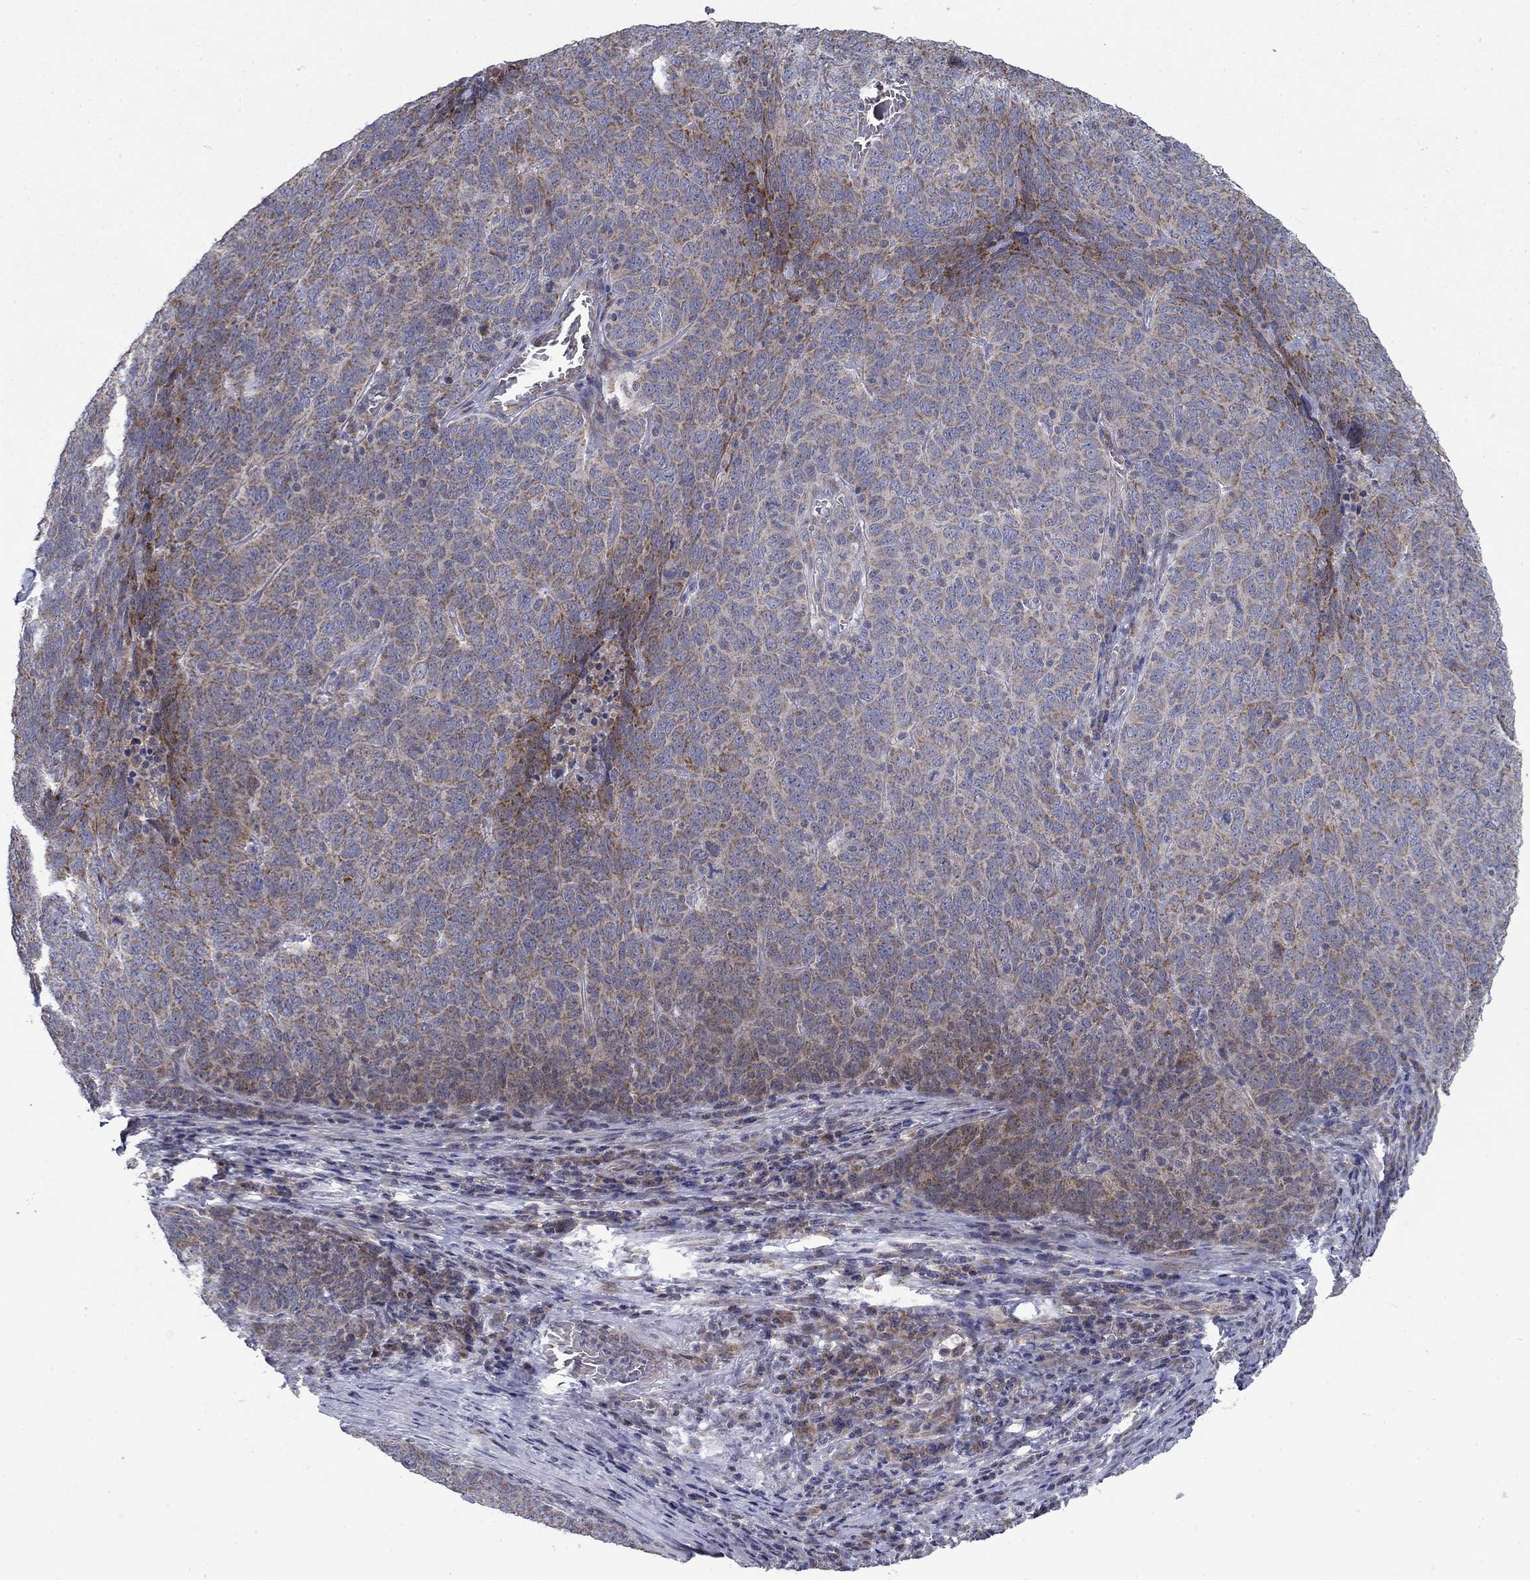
{"staining": {"intensity": "moderate", "quantity": "25%-75%", "location": "cytoplasmic/membranous"}, "tissue": "skin cancer", "cell_type": "Tumor cells", "image_type": "cancer", "snomed": [{"axis": "morphology", "description": "Squamous cell carcinoma, NOS"}, {"axis": "topography", "description": "Skin"}, {"axis": "topography", "description": "Anal"}], "caption": "Squamous cell carcinoma (skin) stained with immunohistochemistry demonstrates moderate cytoplasmic/membranous staining in approximately 25%-75% of tumor cells.", "gene": "MMAA", "patient": {"sex": "female", "age": 51}}